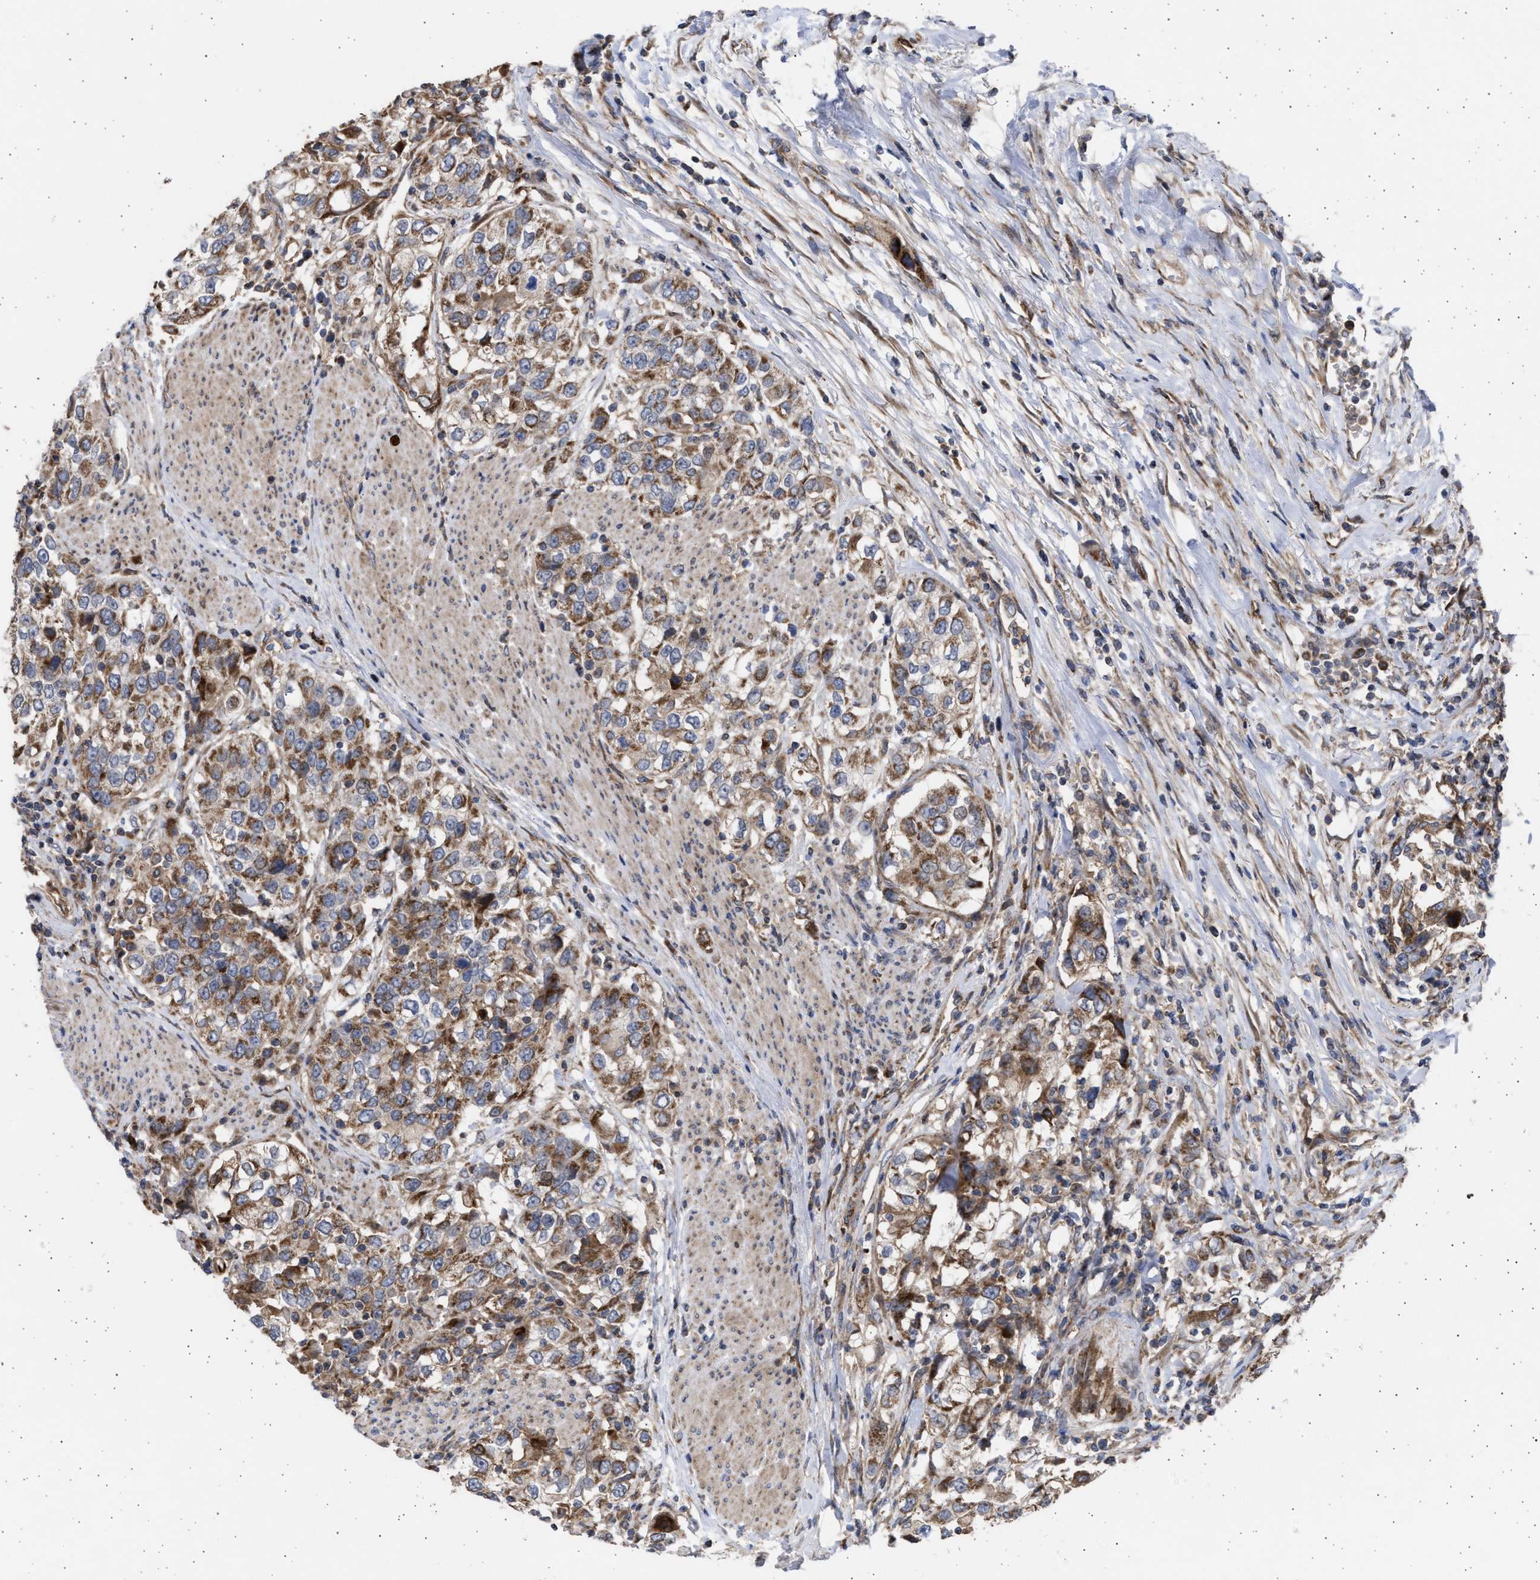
{"staining": {"intensity": "strong", "quantity": "25%-75%", "location": "cytoplasmic/membranous"}, "tissue": "urothelial cancer", "cell_type": "Tumor cells", "image_type": "cancer", "snomed": [{"axis": "morphology", "description": "Urothelial carcinoma, High grade"}, {"axis": "topography", "description": "Urinary bladder"}], "caption": "Protein staining reveals strong cytoplasmic/membranous staining in approximately 25%-75% of tumor cells in high-grade urothelial carcinoma.", "gene": "TTC19", "patient": {"sex": "female", "age": 80}}